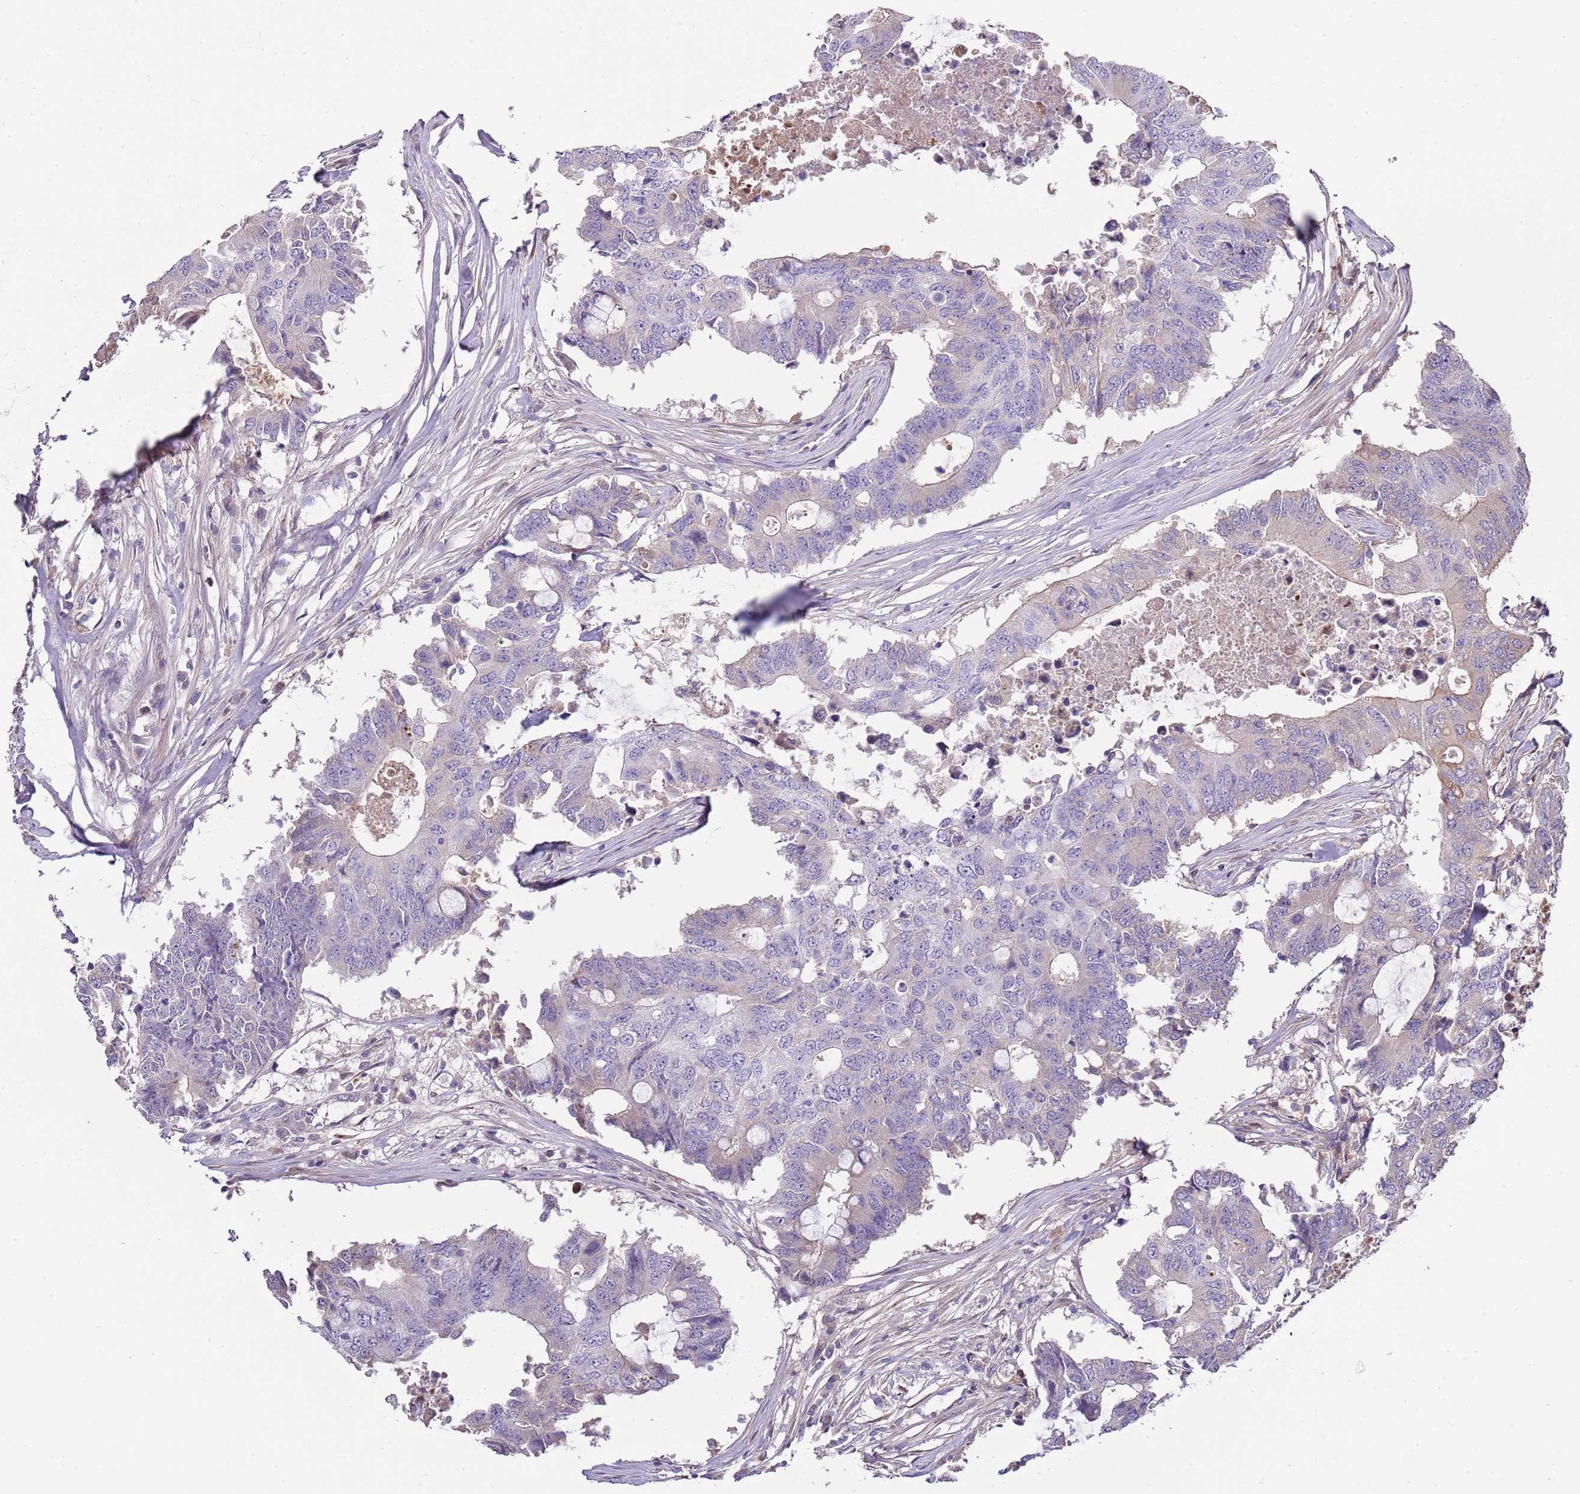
{"staining": {"intensity": "negative", "quantity": "none", "location": "none"}, "tissue": "colorectal cancer", "cell_type": "Tumor cells", "image_type": "cancer", "snomed": [{"axis": "morphology", "description": "Adenocarcinoma, NOS"}, {"axis": "topography", "description": "Colon"}], "caption": "IHC photomicrograph of neoplastic tissue: colorectal adenocarcinoma stained with DAB reveals no significant protein staining in tumor cells.", "gene": "ABHD17C", "patient": {"sex": "male", "age": 71}}